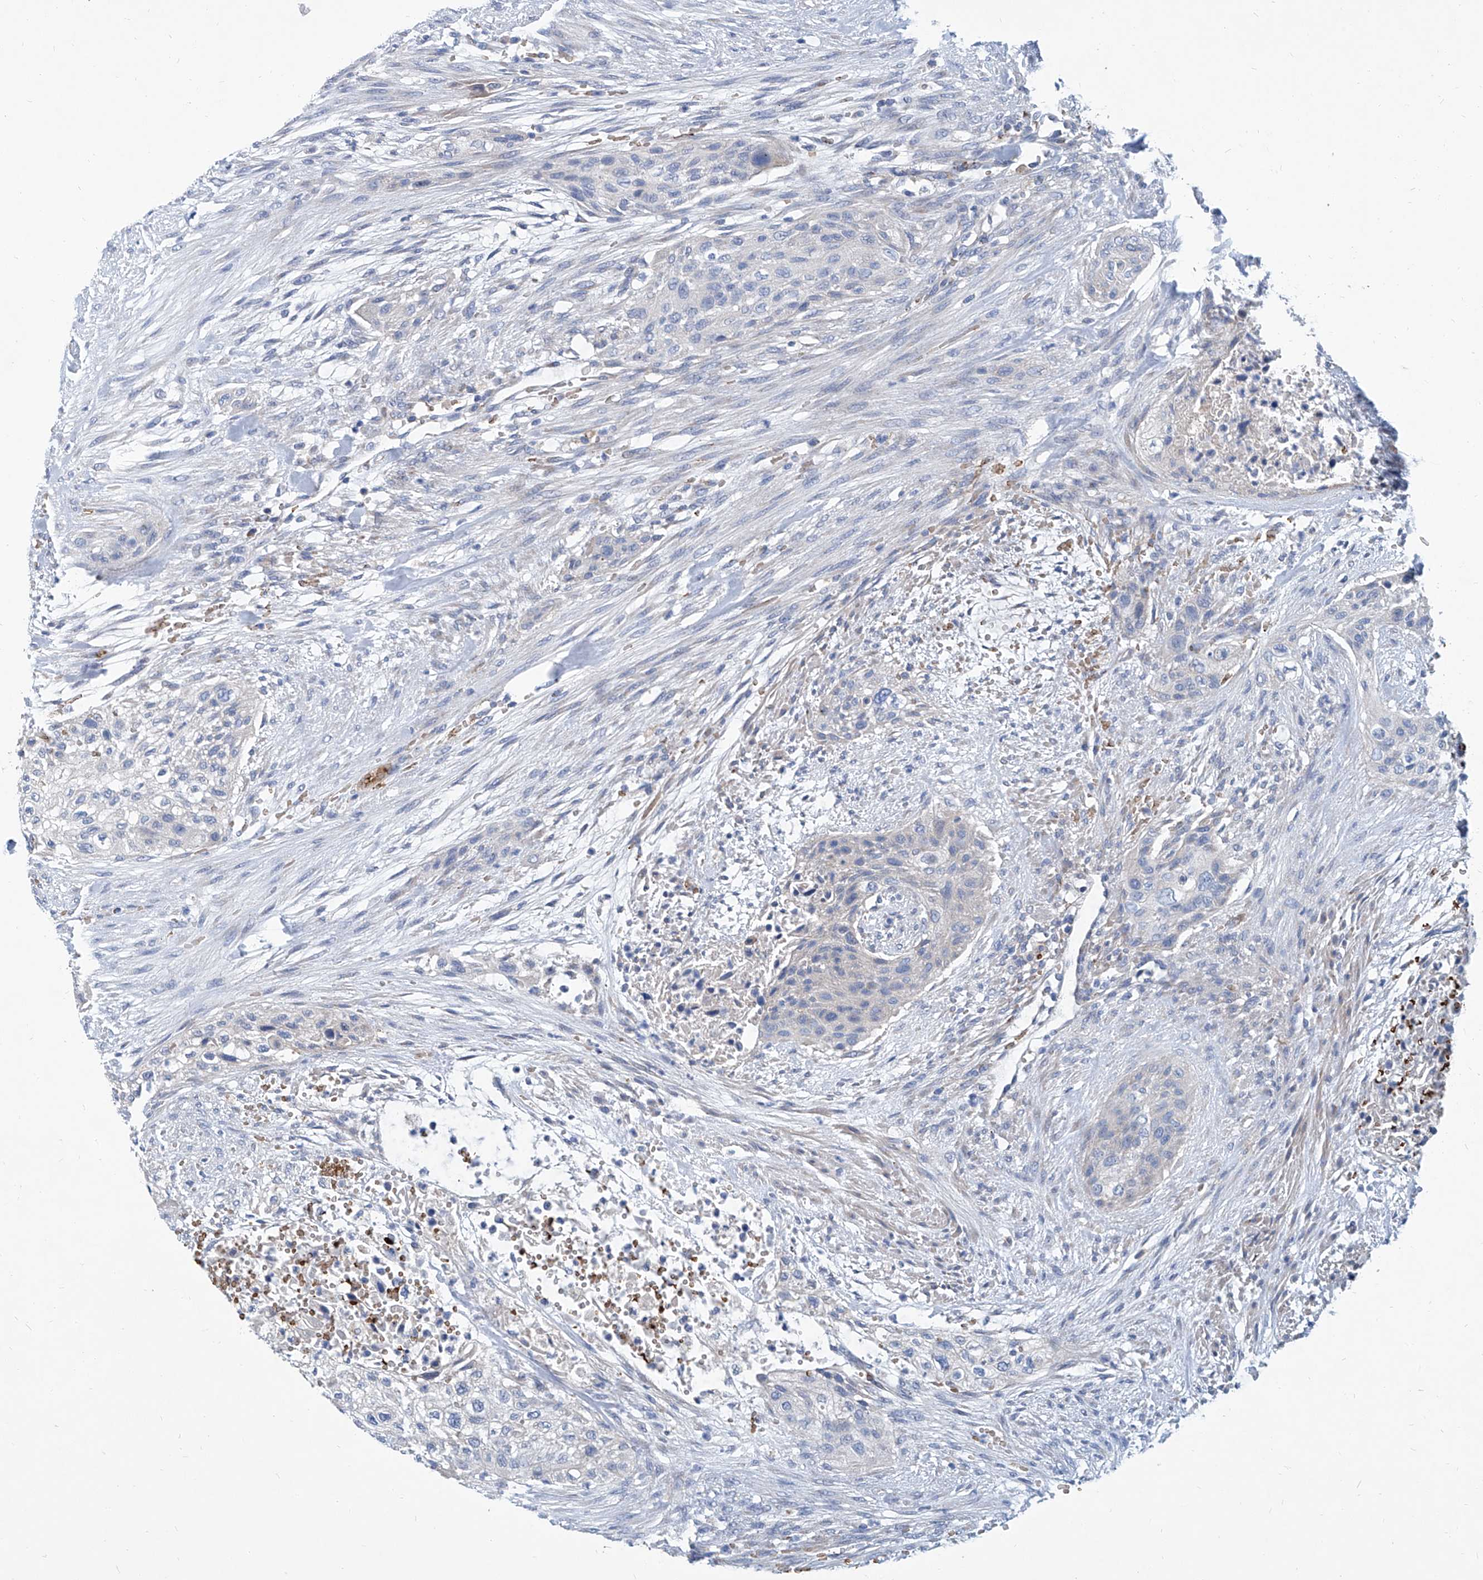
{"staining": {"intensity": "negative", "quantity": "none", "location": "none"}, "tissue": "urothelial cancer", "cell_type": "Tumor cells", "image_type": "cancer", "snomed": [{"axis": "morphology", "description": "Urothelial carcinoma, High grade"}, {"axis": "topography", "description": "Urinary bladder"}], "caption": "Immunohistochemistry histopathology image of human urothelial cancer stained for a protein (brown), which shows no expression in tumor cells. The staining is performed using DAB (3,3'-diaminobenzidine) brown chromogen with nuclei counter-stained in using hematoxylin.", "gene": "FPR2", "patient": {"sex": "male", "age": 35}}